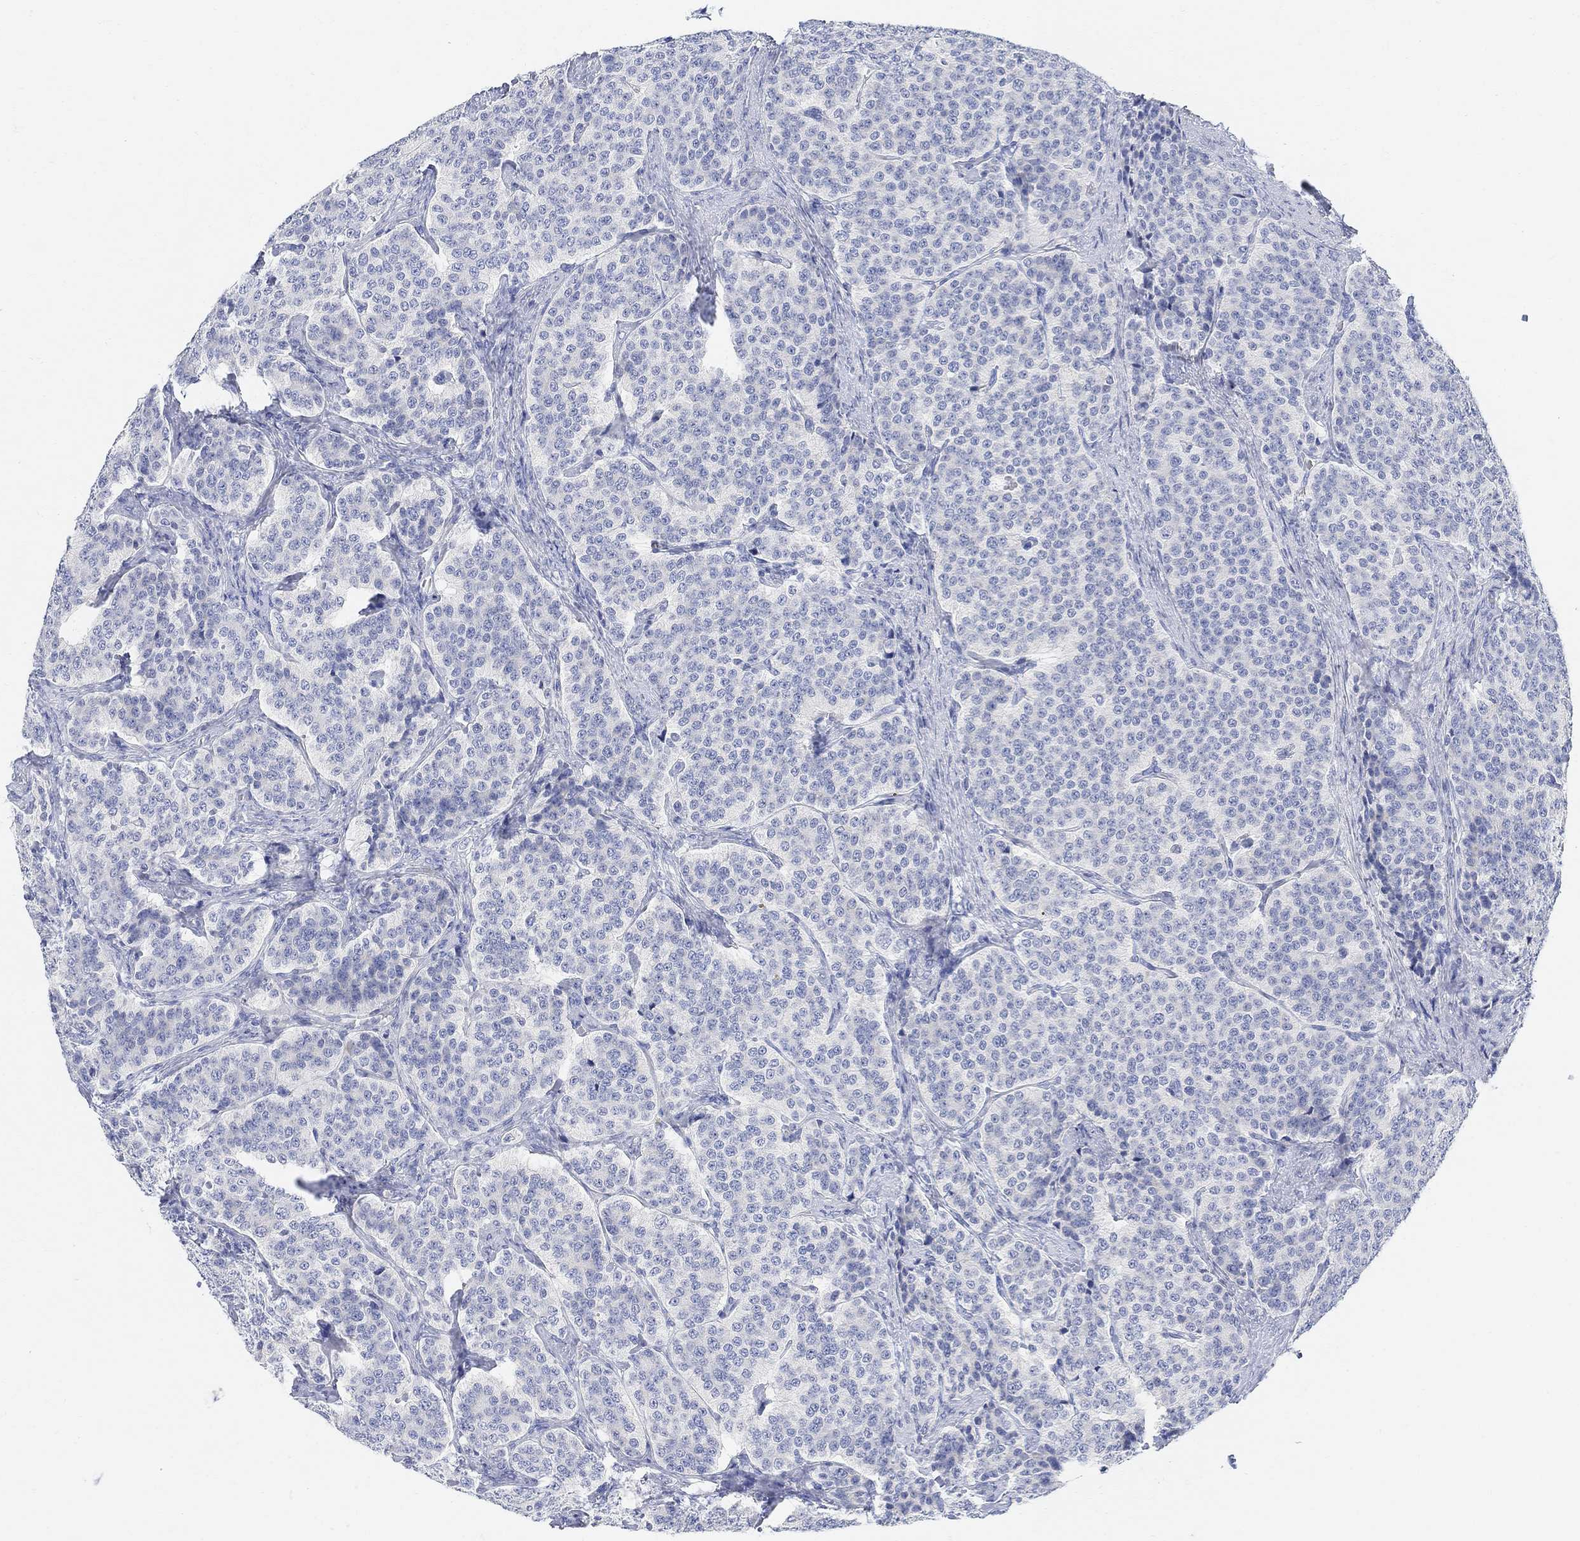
{"staining": {"intensity": "negative", "quantity": "none", "location": "none"}, "tissue": "carcinoid", "cell_type": "Tumor cells", "image_type": "cancer", "snomed": [{"axis": "morphology", "description": "Carcinoid, malignant, NOS"}, {"axis": "topography", "description": "Small intestine"}], "caption": "There is no significant positivity in tumor cells of carcinoid. Brightfield microscopy of immunohistochemistry stained with DAB (3,3'-diaminobenzidine) (brown) and hematoxylin (blue), captured at high magnification.", "gene": "RETNLB", "patient": {"sex": "female", "age": 58}}